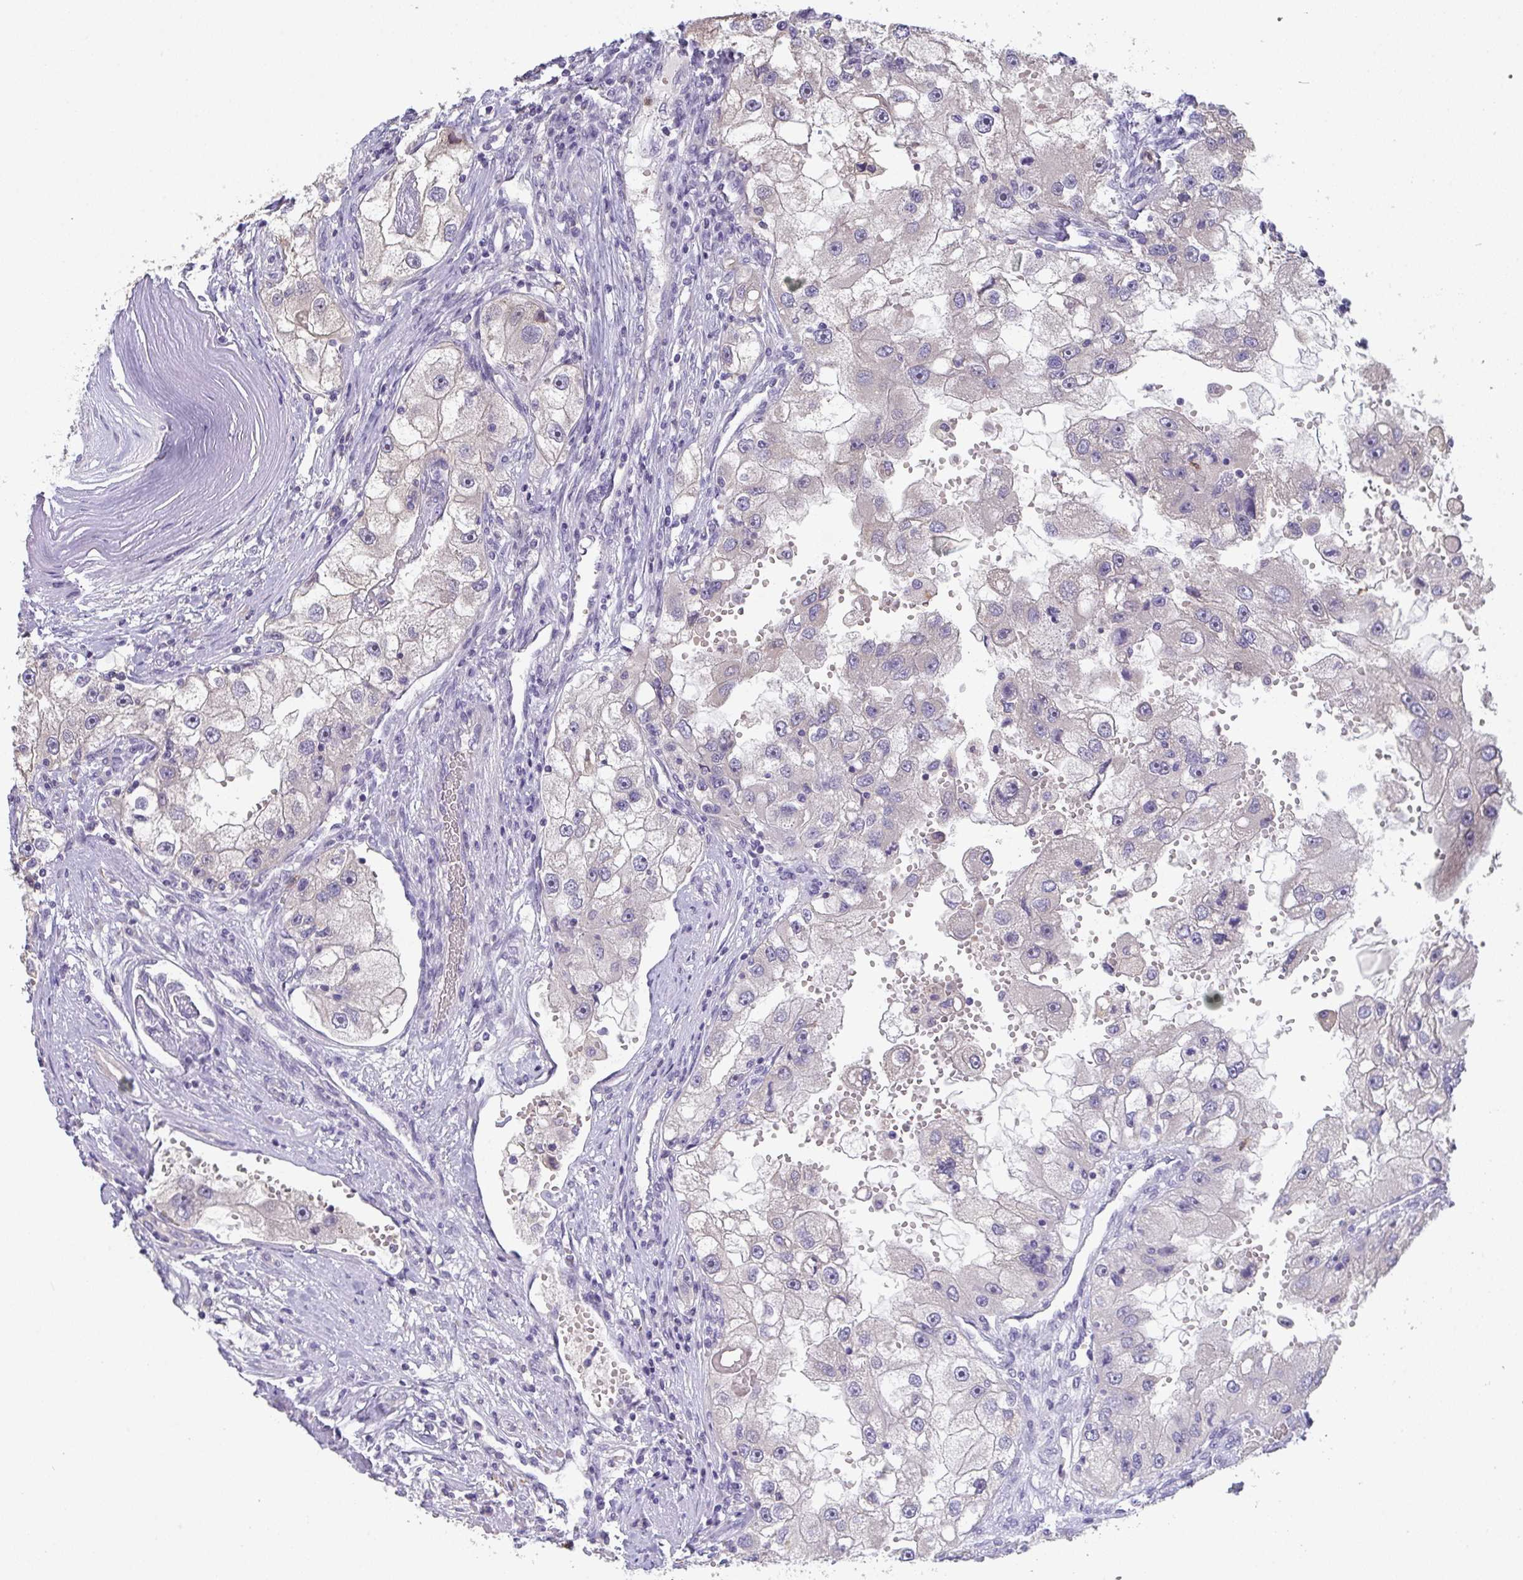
{"staining": {"intensity": "weak", "quantity": "<25%", "location": "cytoplasmic/membranous"}, "tissue": "renal cancer", "cell_type": "Tumor cells", "image_type": "cancer", "snomed": [{"axis": "morphology", "description": "Adenocarcinoma, NOS"}, {"axis": "topography", "description": "Kidney"}], "caption": "An IHC image of renal adenocarcinoma is shown. There is no staining in tumor cells of renal adenocarcinoma.", "gene": "RIOK1", "patient": {"sex": "male", "age": 63}}